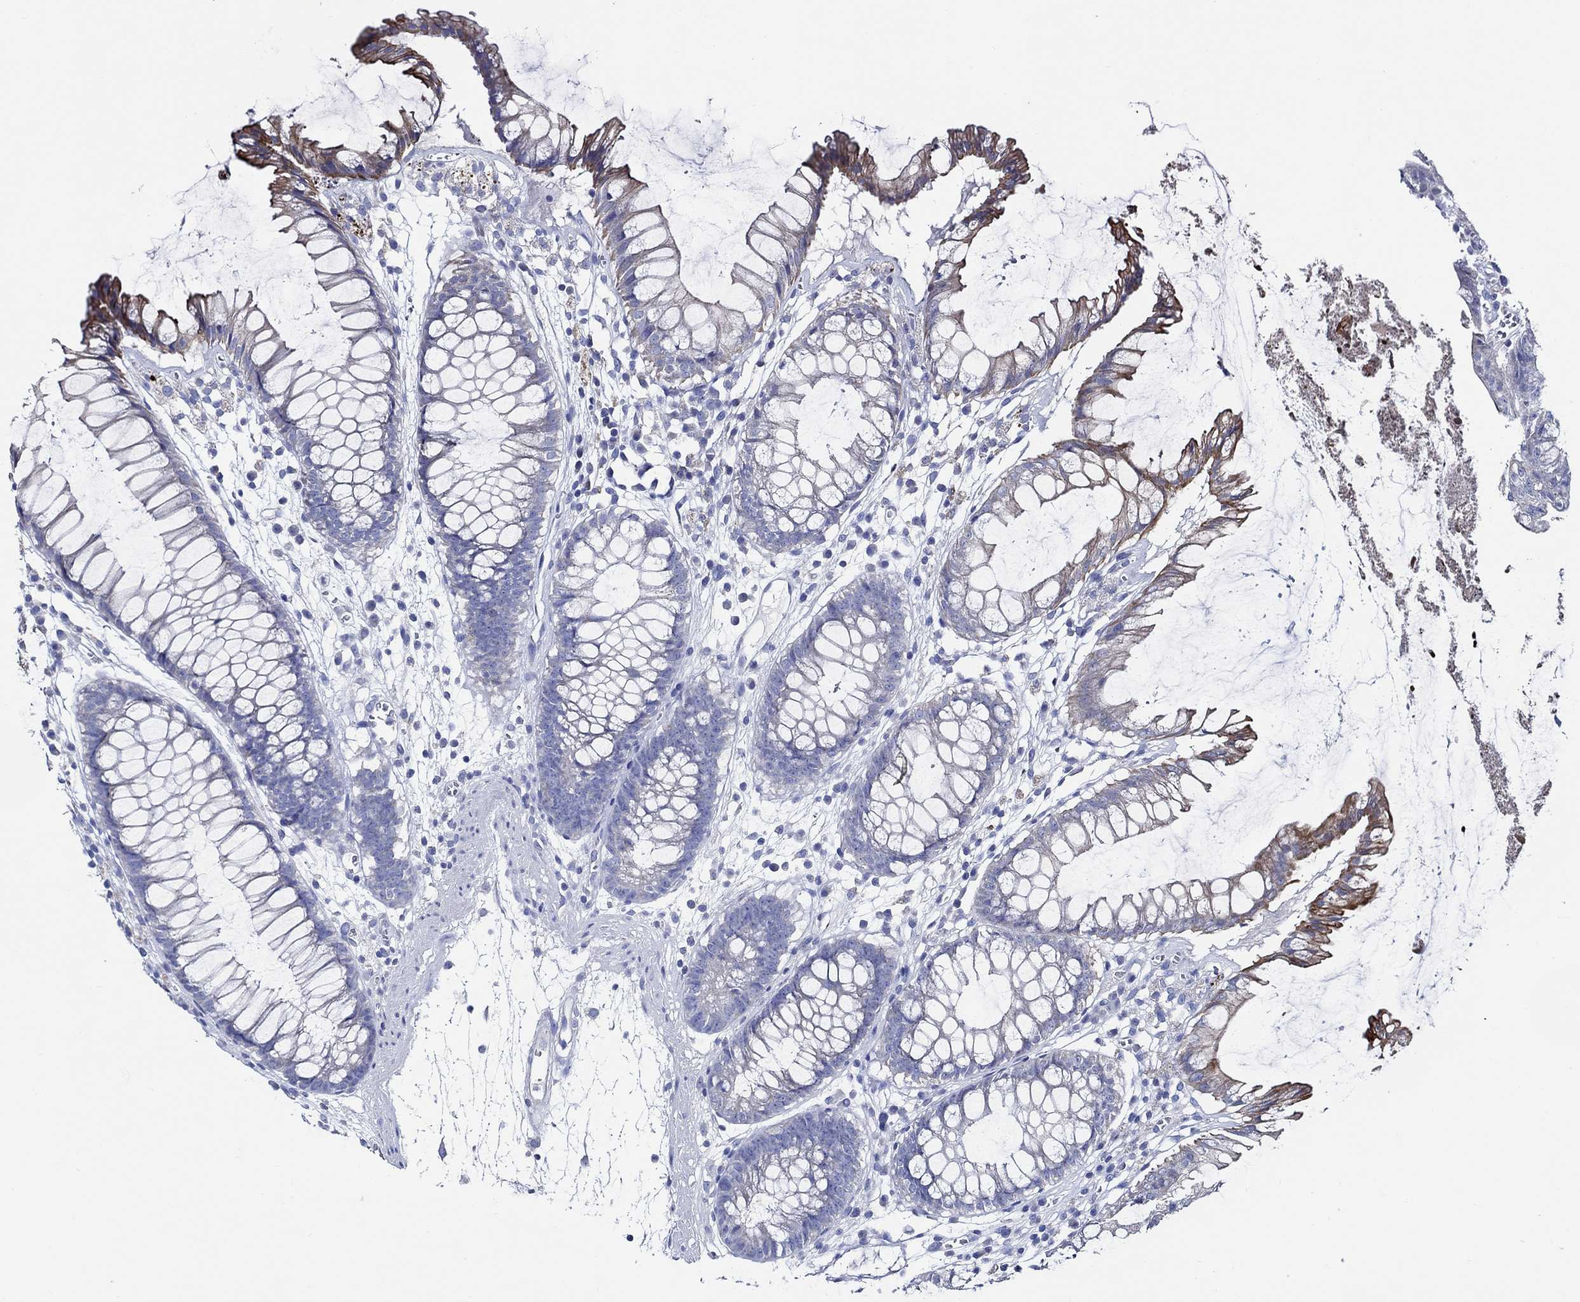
{"staining": {"intensity": "negative", "quantity": "none", "location": "none"}, "tissue": "colon", "cell_type": "Endothelial cells", "image_type": "normal", "snomed": [{"axis": "morphology", "description": "Normal tissue, NOS"}, {"axis": "morphology", "description": "Adenocarcinoma, NOS"}, {"axis": "topography", "description": "Colon"}], "caption": "Immunohistochemistry image of normal colon stained for a protein (brown), which exhibits no positivity in endothelial cells. The staining was performed using DAB to visualize the protein expression in brown, while the nuclei were stained in blue with hematoxylin (Magnification: 20x).", "gene": "SKOR1", "patient": {"sex": "male", "age": 65}}